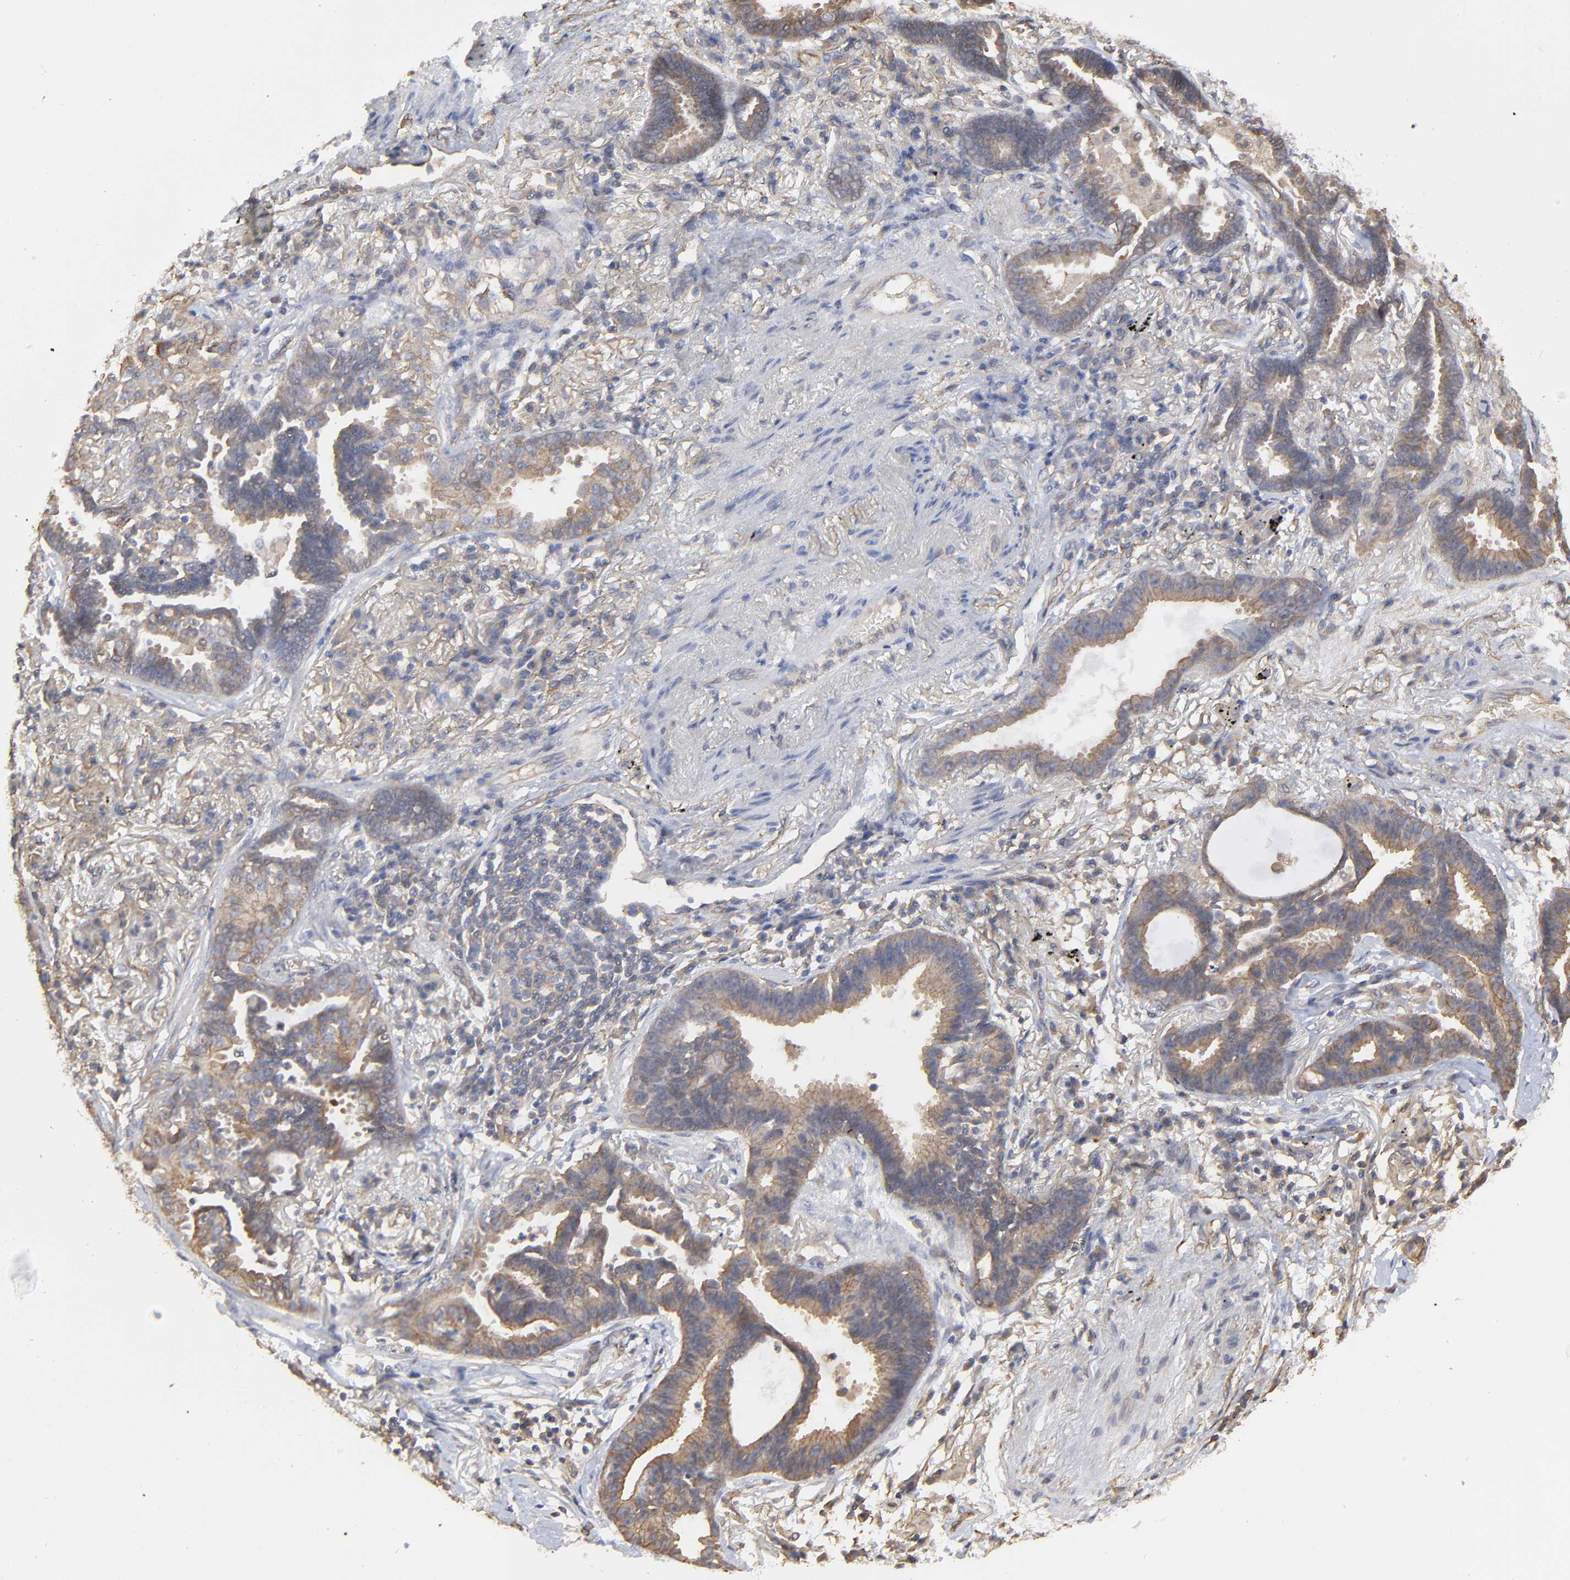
{"staining": {"intensity": "moderate", "quantity": ">75%", "location": "cytoplasmic/membranous"}, "tissue": "lung cancer", "cell_type": "Tumor cells", "image_type": "cancer", "snomed": [{"axis": "morphology", "description": "Adenocarcinoma, NOS"}, {"axis": "topography", "description": "Lung"}], "caption": "An immunohistochemistry photomicrograph of tumor tissue is shown. Protein staining in brown shows moderate cytoplasmic/membranous positivity in adenocarcinoma (lung) within tumor cells.", "gene": "ARMT1", "patient": {"sex": "female", "age": 64}}